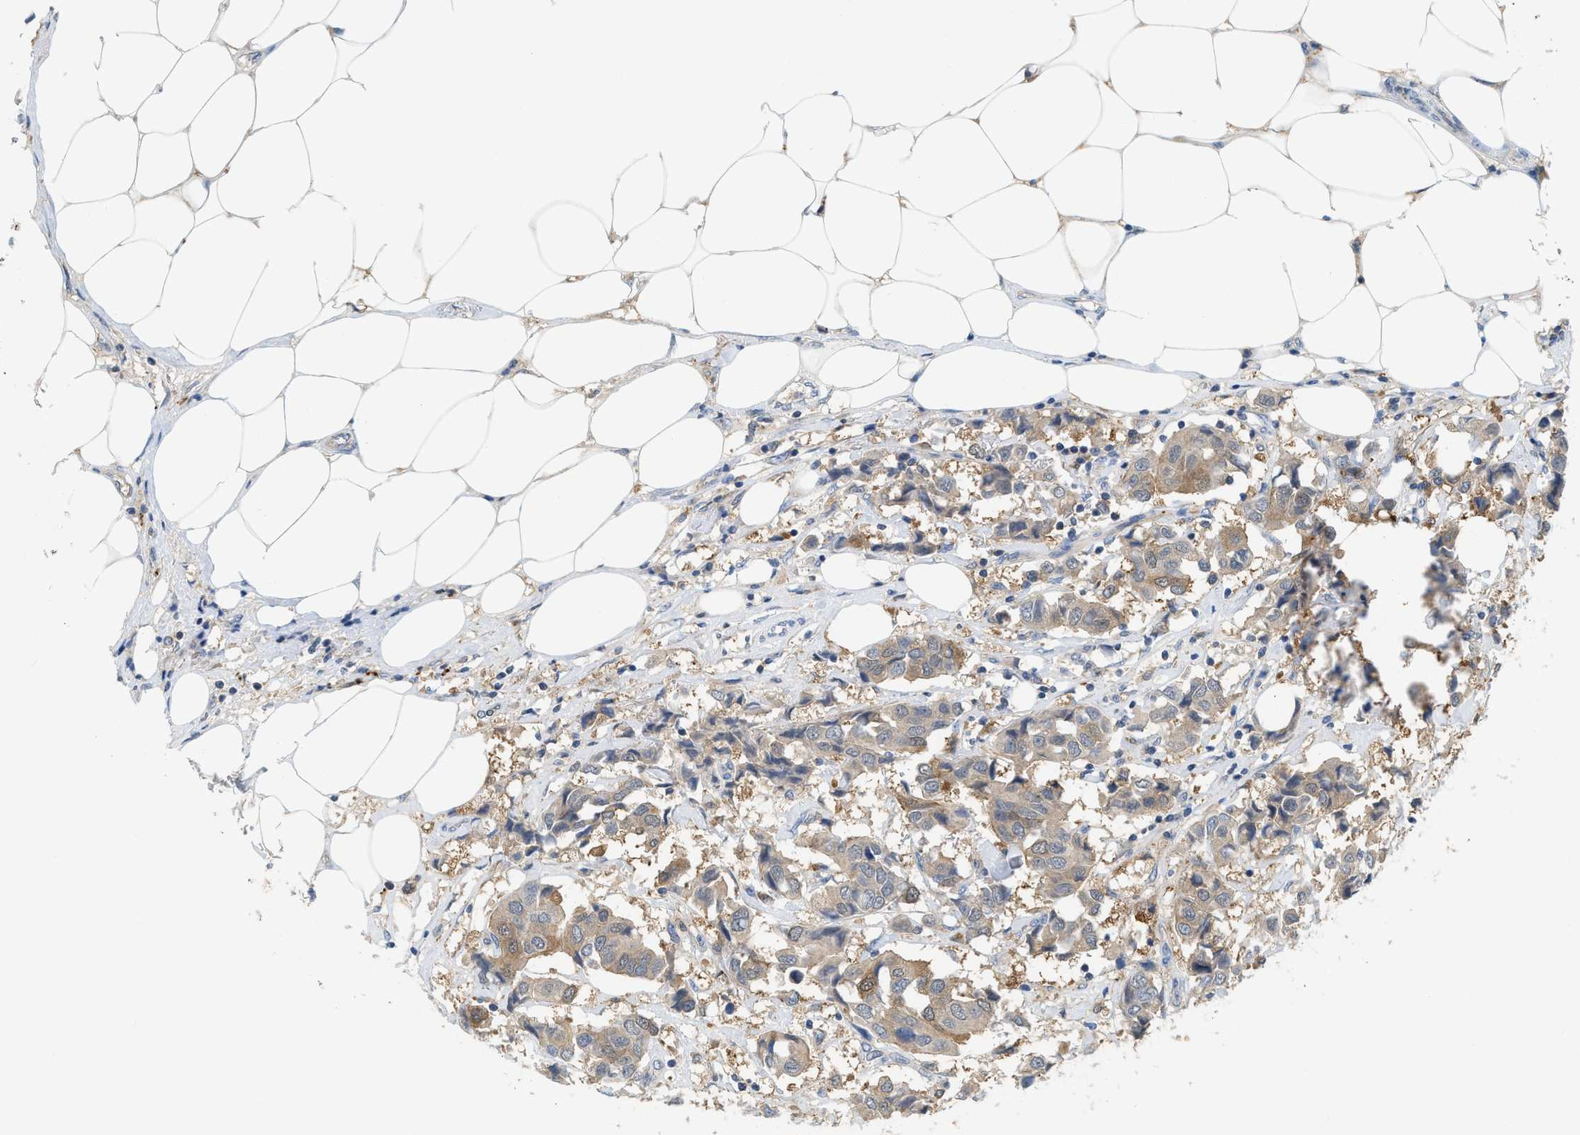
{"staining": {"intensity": "weak", "quantity": ">75%", "location": "cytoplasmic/membranous"}, "tissue": "breast cancer", "cell_type": "Tumor cells", "image_type": "cancer", "snomed": [{"axis": "morphology", "description": "Duct carcinoma"}, {"axis": "topography", "description": "Breast"}], "caption": "The photomicrograph reveals staining of invasive ductal carcinoma (breast), revealing weak cytoplasmic/membranous protein staining (brown color) within tumor cells. Using DAB (3,3'-diaminobenzidine) (brown) and hematoxylin (blue) stains, captured at high magnification using brightfield microscopy.", "gene": "CSTB", "patient": {"sex": "female", "age": 80}}